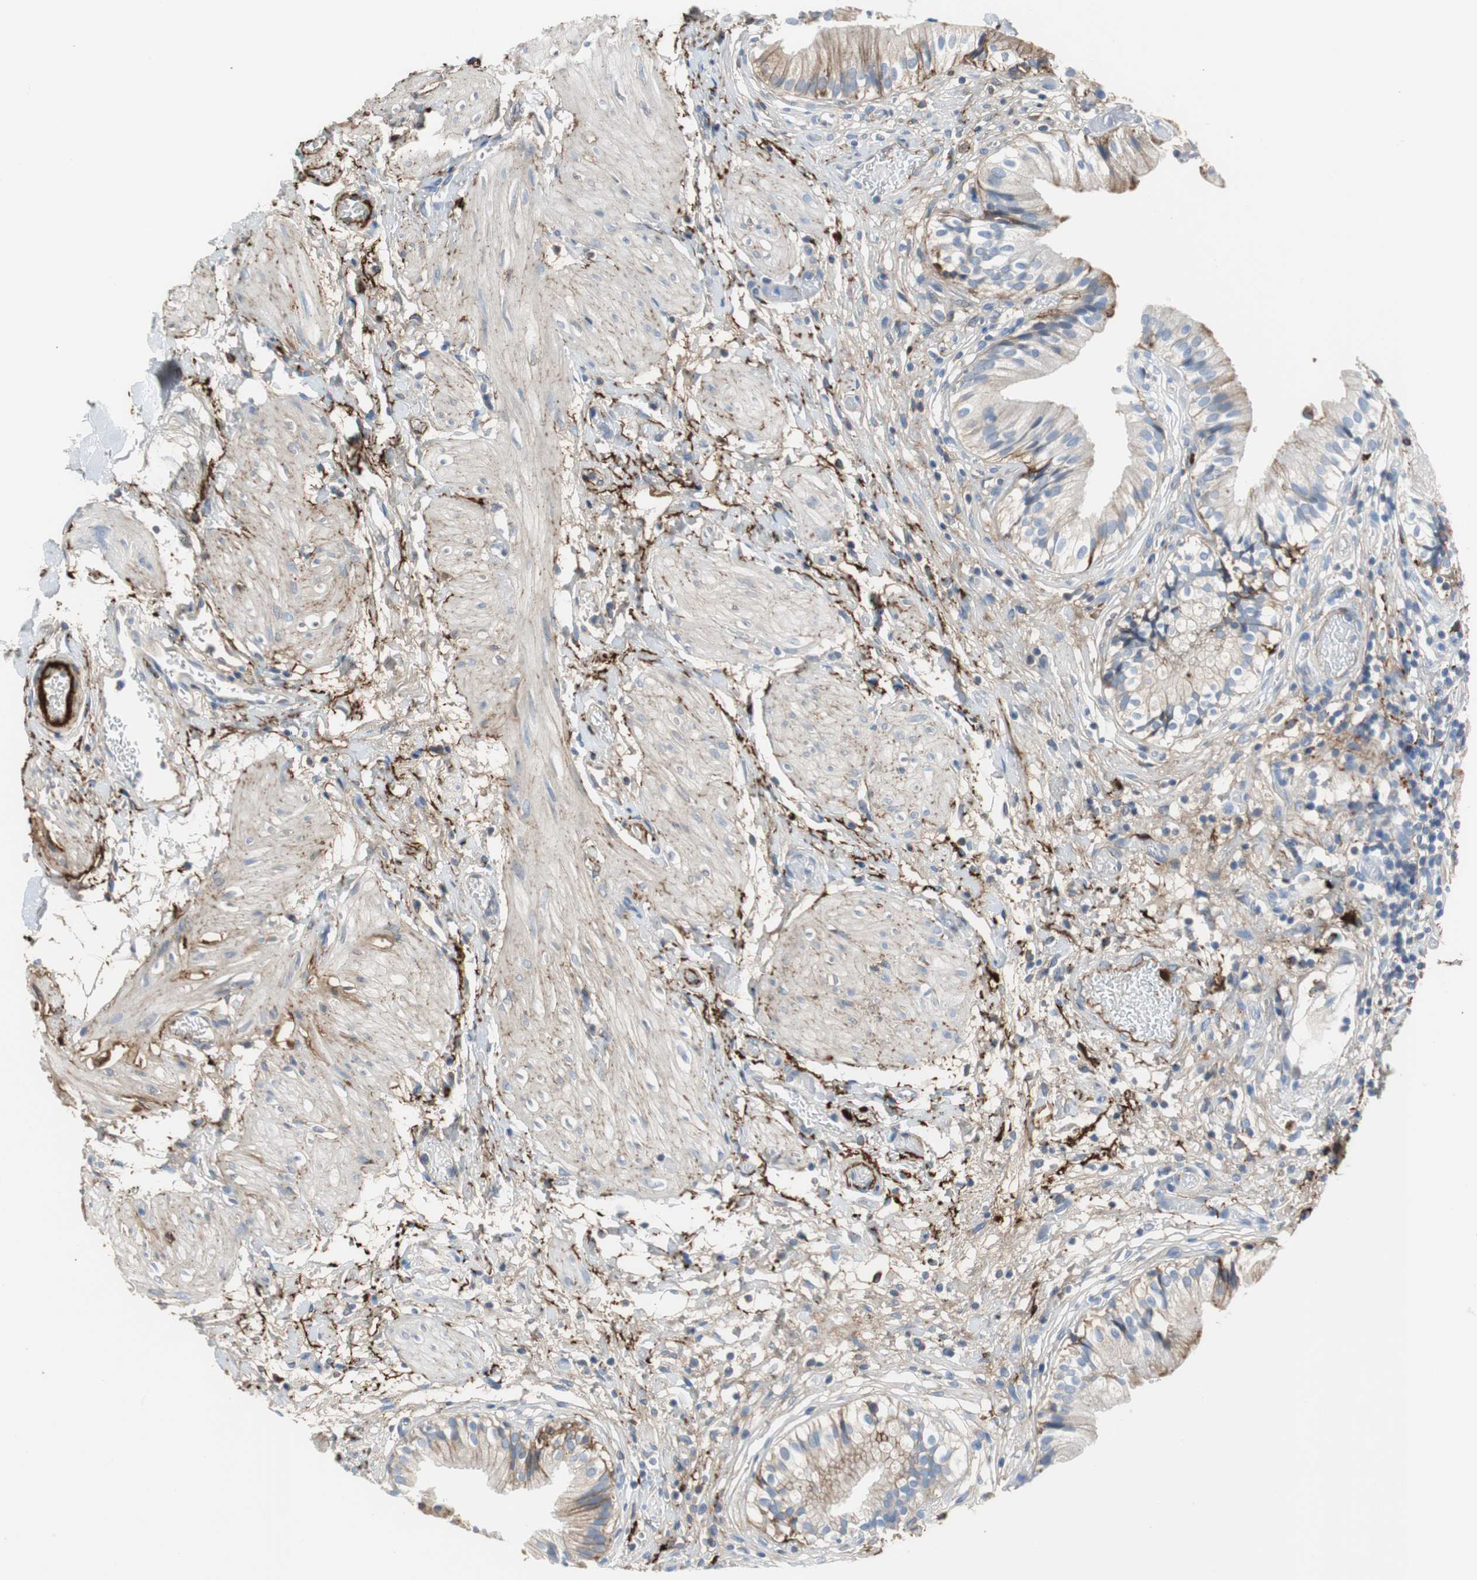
{"staining": {"intensity": "moderate", "quantity": "<25%", "location": "cytoplasmic/membranous"}, "tissue": "gallbladder", "cell_type": "Glandular cells", "image_type": "normal", "snomed": [{"axis": "morphology", "description": "Normal tissue, NOS"}, {"axis": "topography", "description": "Gallbladder"}], "caption": "This is a micrograph of IHC staining of normal gallbladder, which shows moderate staining in the cytoplasmic/membranous of glandular cells.", "gene": "APCS", "patient": {"sex": "male", "age": 65}}